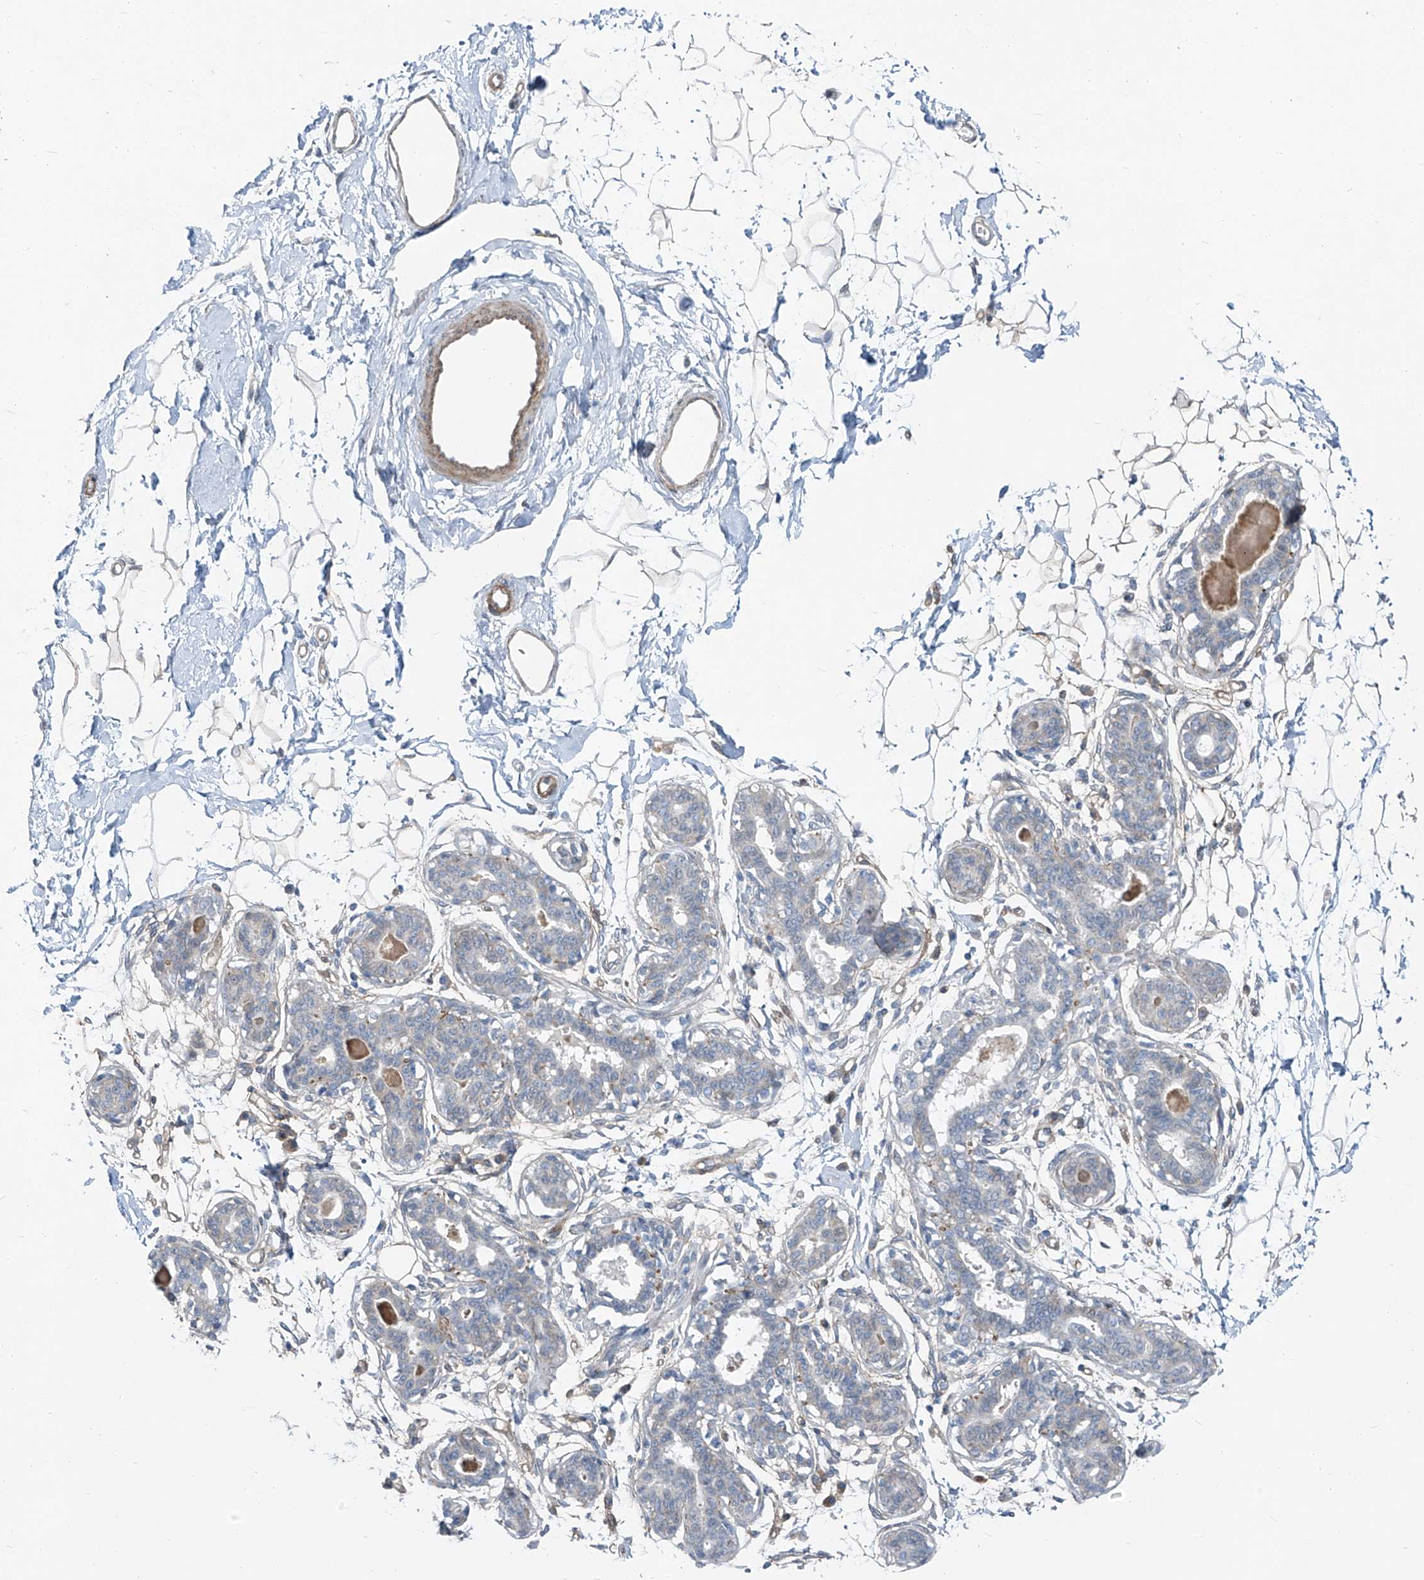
{"staining": {"intensity": "negative", "quantity": "none", "location": "none"}, "tissue": "breast", "cell_type": "Adipocytes", "image_type": "normal", "snomed": [{"axis": "morphology", "description": "Normal tissue, NOS"}, {"axis": "topography", "description": "Breast"}], "caption": "Immunohistochemistry histopathology image of benign breast: breast stained with DAB demonstrates no significant protein positivity in adipocytes.", "gene": "TNS2", "patient": {"sex": "female", "age": 45}}